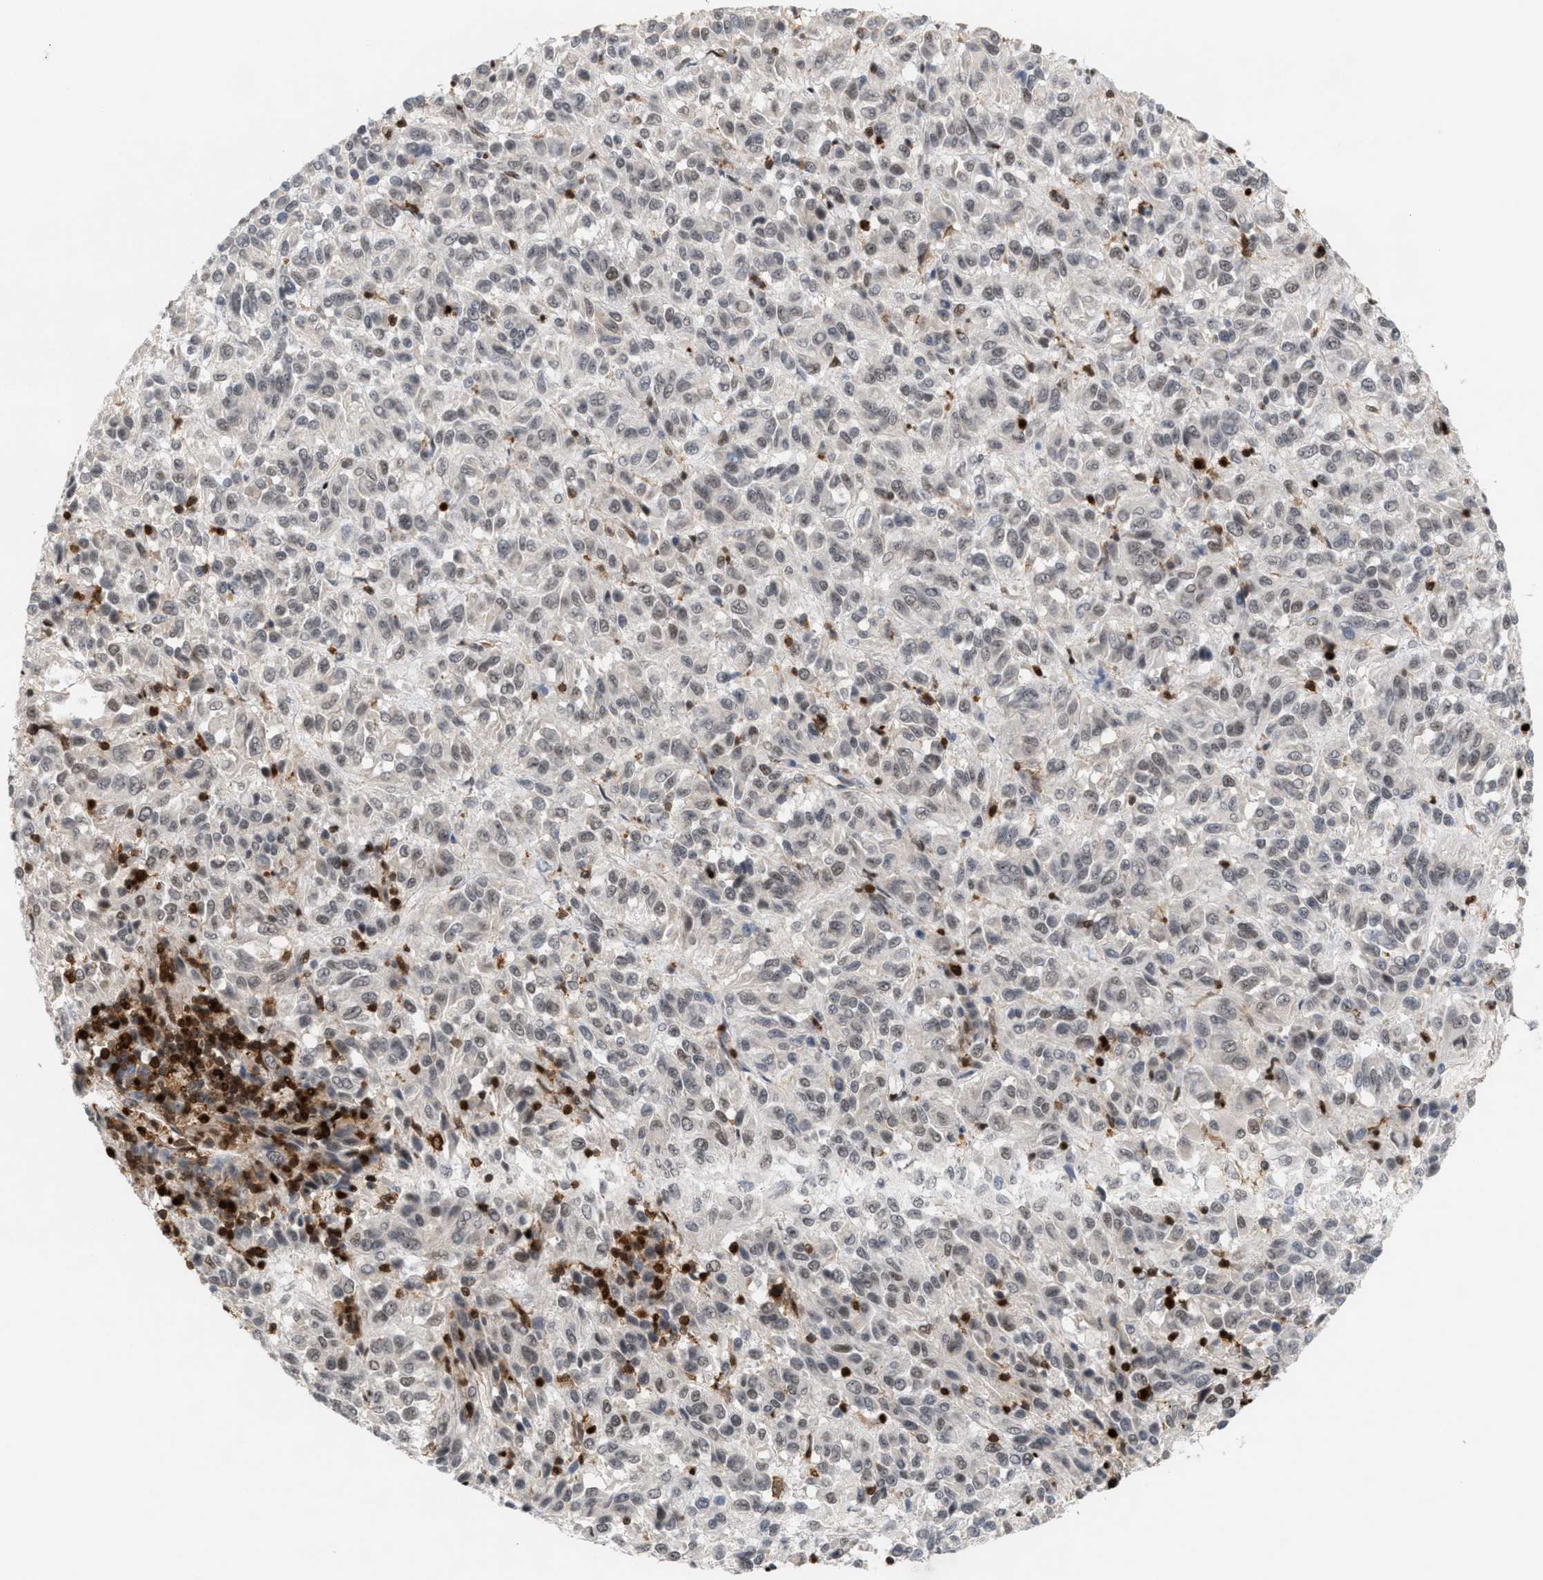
{"staining": {"intensity": "weak", "quantity": ">75%", "location": "nuclear"}, "tissue": "melanoma", "cell_type": "Tumor cells", "image_type": "cancer", "snomed": [{"axis": "morphology", "description": "Malignant melanoma, Metastatic site"}, {"axis": "topography", "description": "Lung"}], "caption": "Protein analysis of melanoma tissue shows weak nuclear staining in about >75% of tumor cells.", "gene": "RNASEK-C17orf49", "patient": {"sex": "male", "age": 64}}